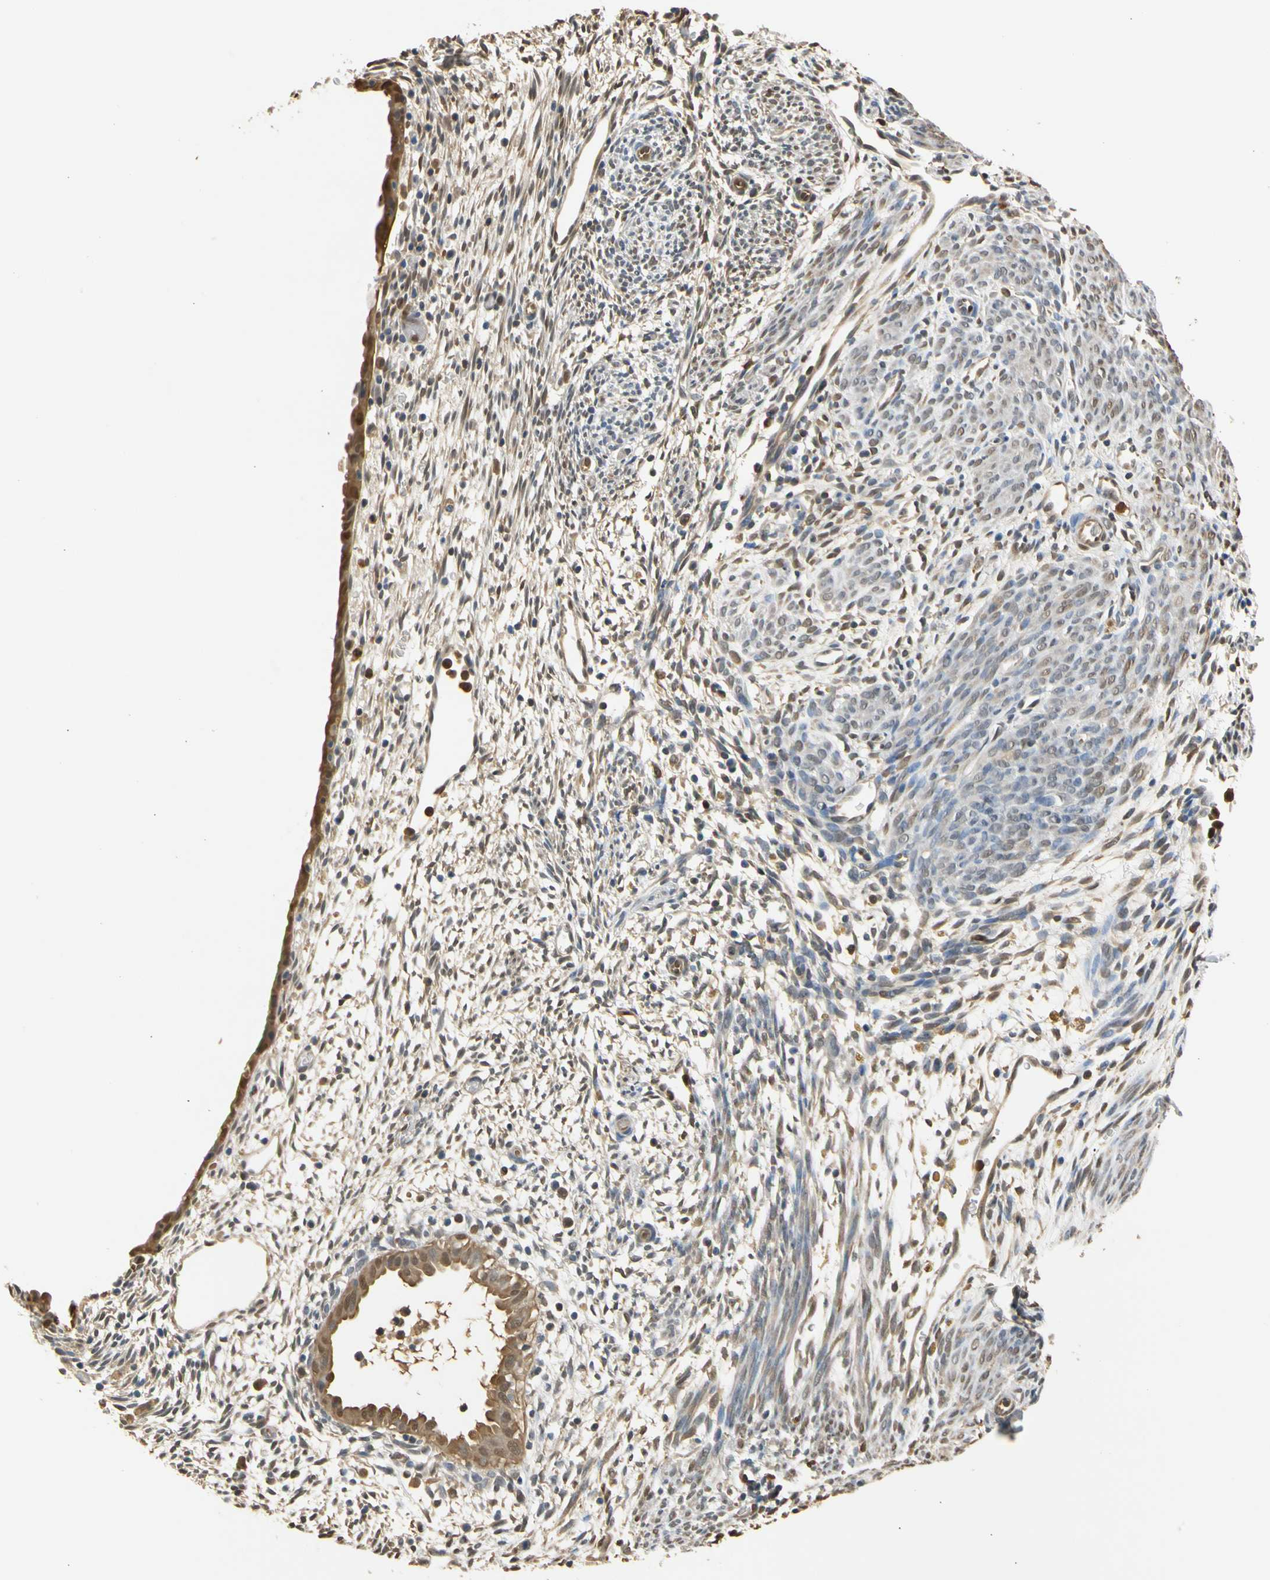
{"staining": {"intensity": "moderate", "quantity": ">75%", "location": "cytoplasmic/membranous,nuclear"}, "tissue": "endometrium", "cell_type": "Cells in endometrial stroma", "image_type": "normal", "snomed": [{"axis": "morphology", "description": "Normal tissue, NOS"}, {"axis": "morphology", "description": "Atrophy, NOS"}, {"axis": "topography", "description": "Uterus"}, {"axis": "topography", "description": "Endometrium"}], "caption": "Endometrium was stained to show a protein in brown. There is medium levels of moderate cytoplasmic/membranous,nuclear staining in approximately >75% of cells in endometrial stroma. (brown staining indicates protein expression, while blue staining denotes nuclei).", "gene": "S100A6", "patient": {"sex": "female", "age": 68}}